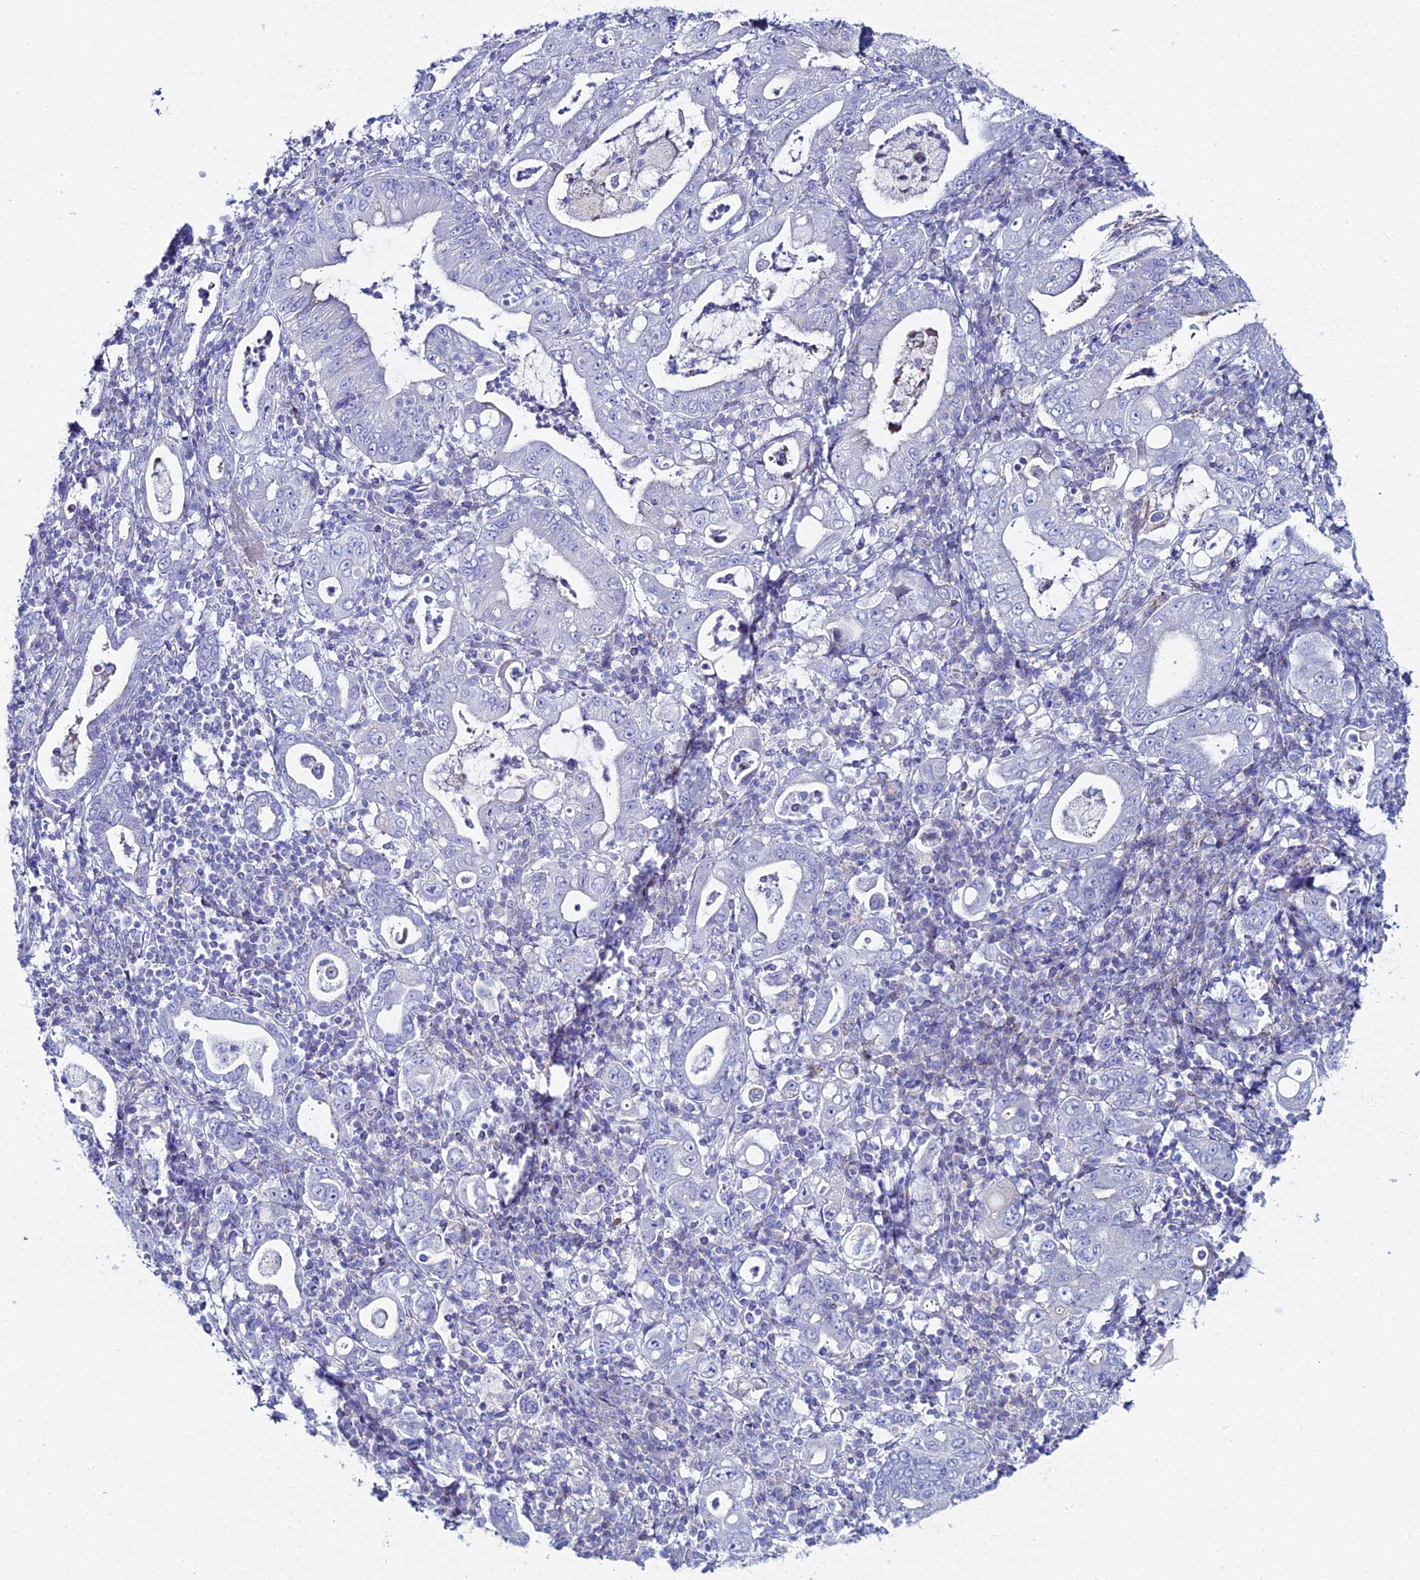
{"staining": {"intensity": "negative", "quantity": "none", "location": "none"}, "tissue": "stomach cancer", "cell_type": "Tumor cells", "image_type": "cancer", "snomed": [{"axis": "morphology", "description": "Normal tissue, NOS"}, {"axis": "morphology", "description": "Adenocarcinoma, NOS"}, {"axis": "topography", "description": "Esophagus"}, {"axis": "topography", "description": "Stomach, upper"}, {"axis": "topography", "description": "Peripheral nerve tissue"}], "caption": "Tumor cells are negative for brown protein staining in stomach cancer (adenocarcinoma).", "gene": "DHX34", "patient": {"sex": "male", "age": 62}}